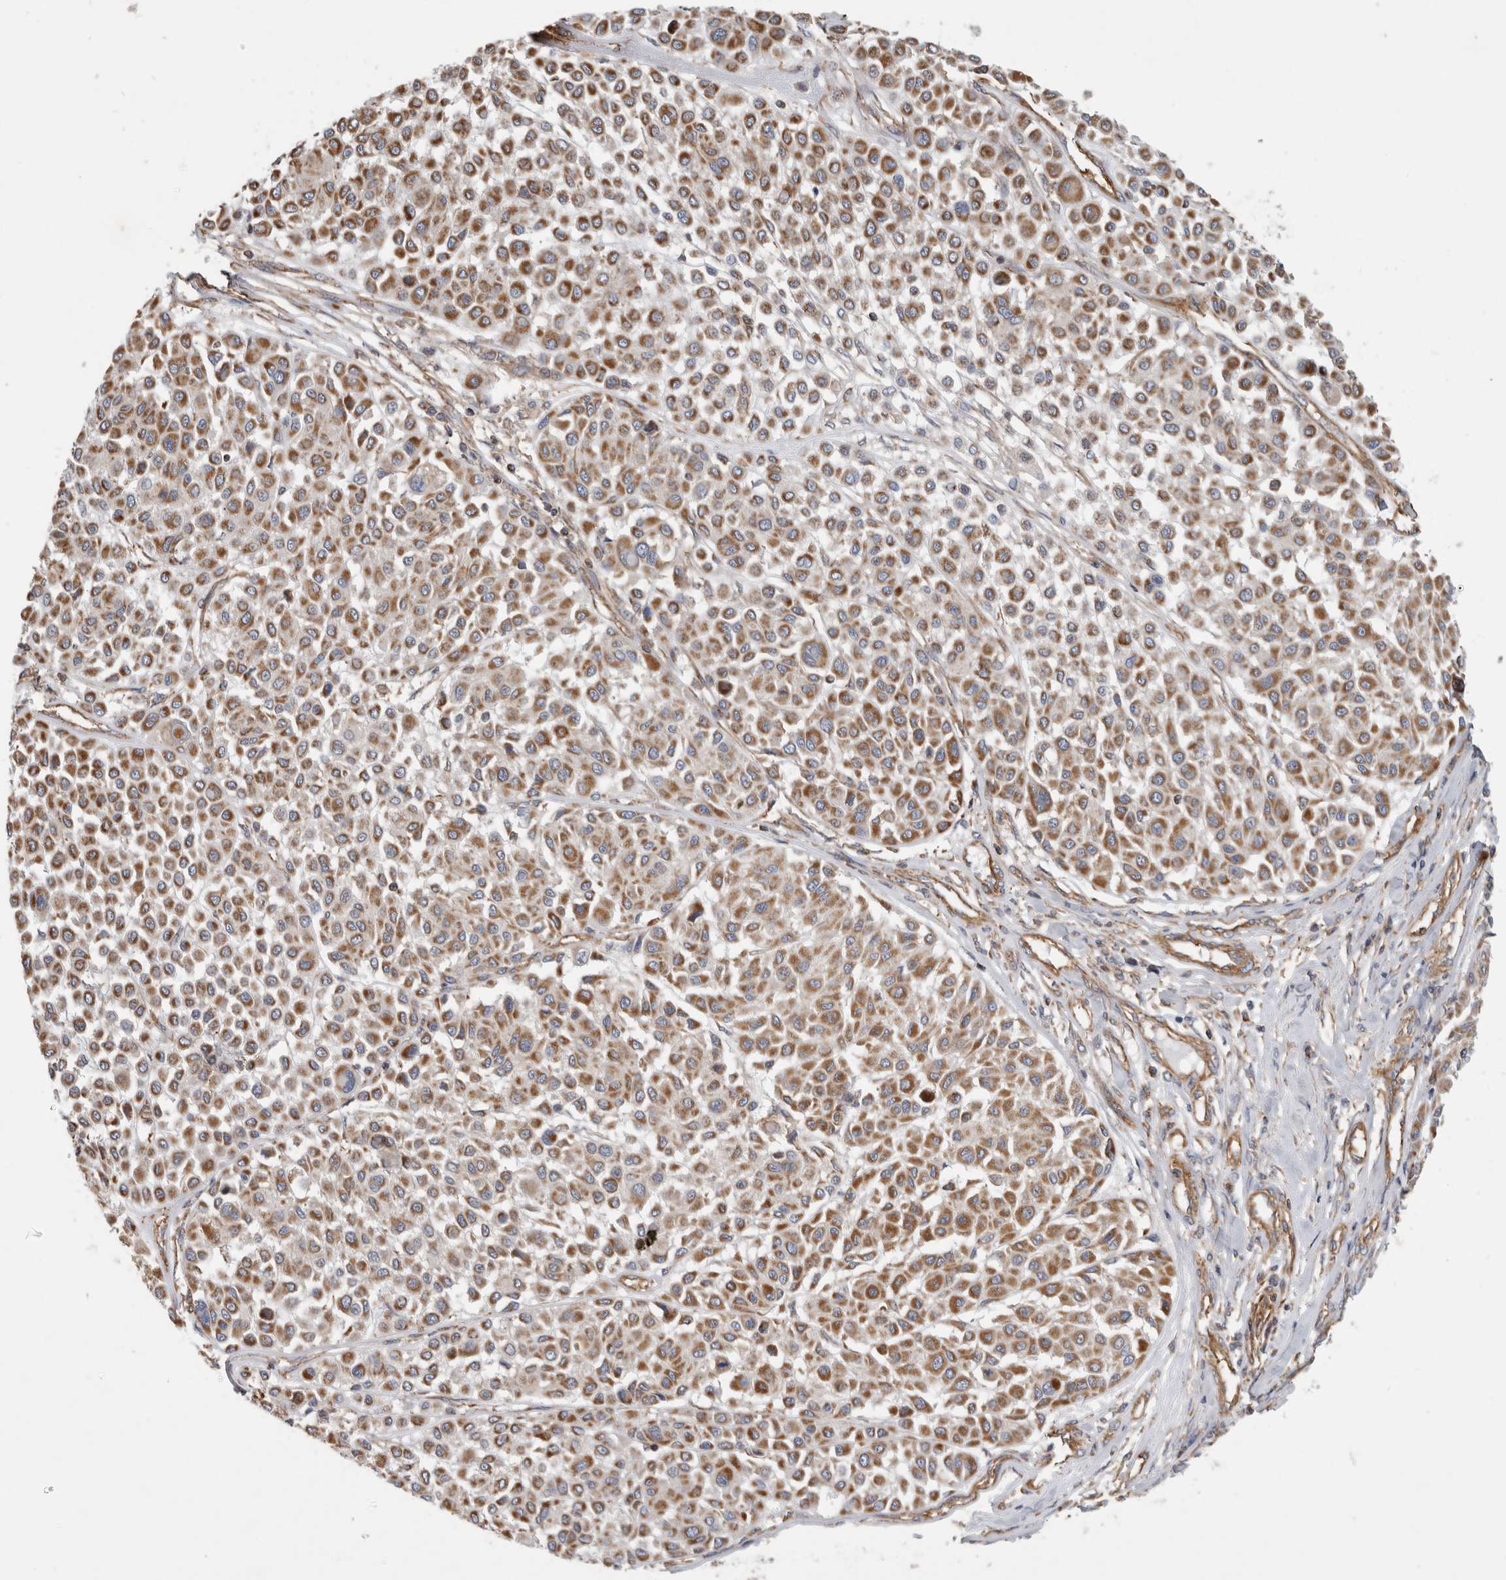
{"staining": {"intensity": "moderate", "quantity": ">75%", "location": "cytoplasmic/membranous"}, "tissue": "melanoma", "cell_type": "Tumor cells", "image_type": "cancer", "snomed": [{"axis": "morphology", "description": "Malignant melanoma, Metastatic site"}, {"axis": "topography", "description": "Soft tissue"}], "caption": "High-power microscopy captured an immunohistochemistry (IHC) micrograph of malignant melanoma (metastatic site), revealing moderate cytoplasmic/membranous positivity in approximately >75% of tumor cells.", "gene": "SFXN2", "patient": {"sex": "male", "age": 41}}